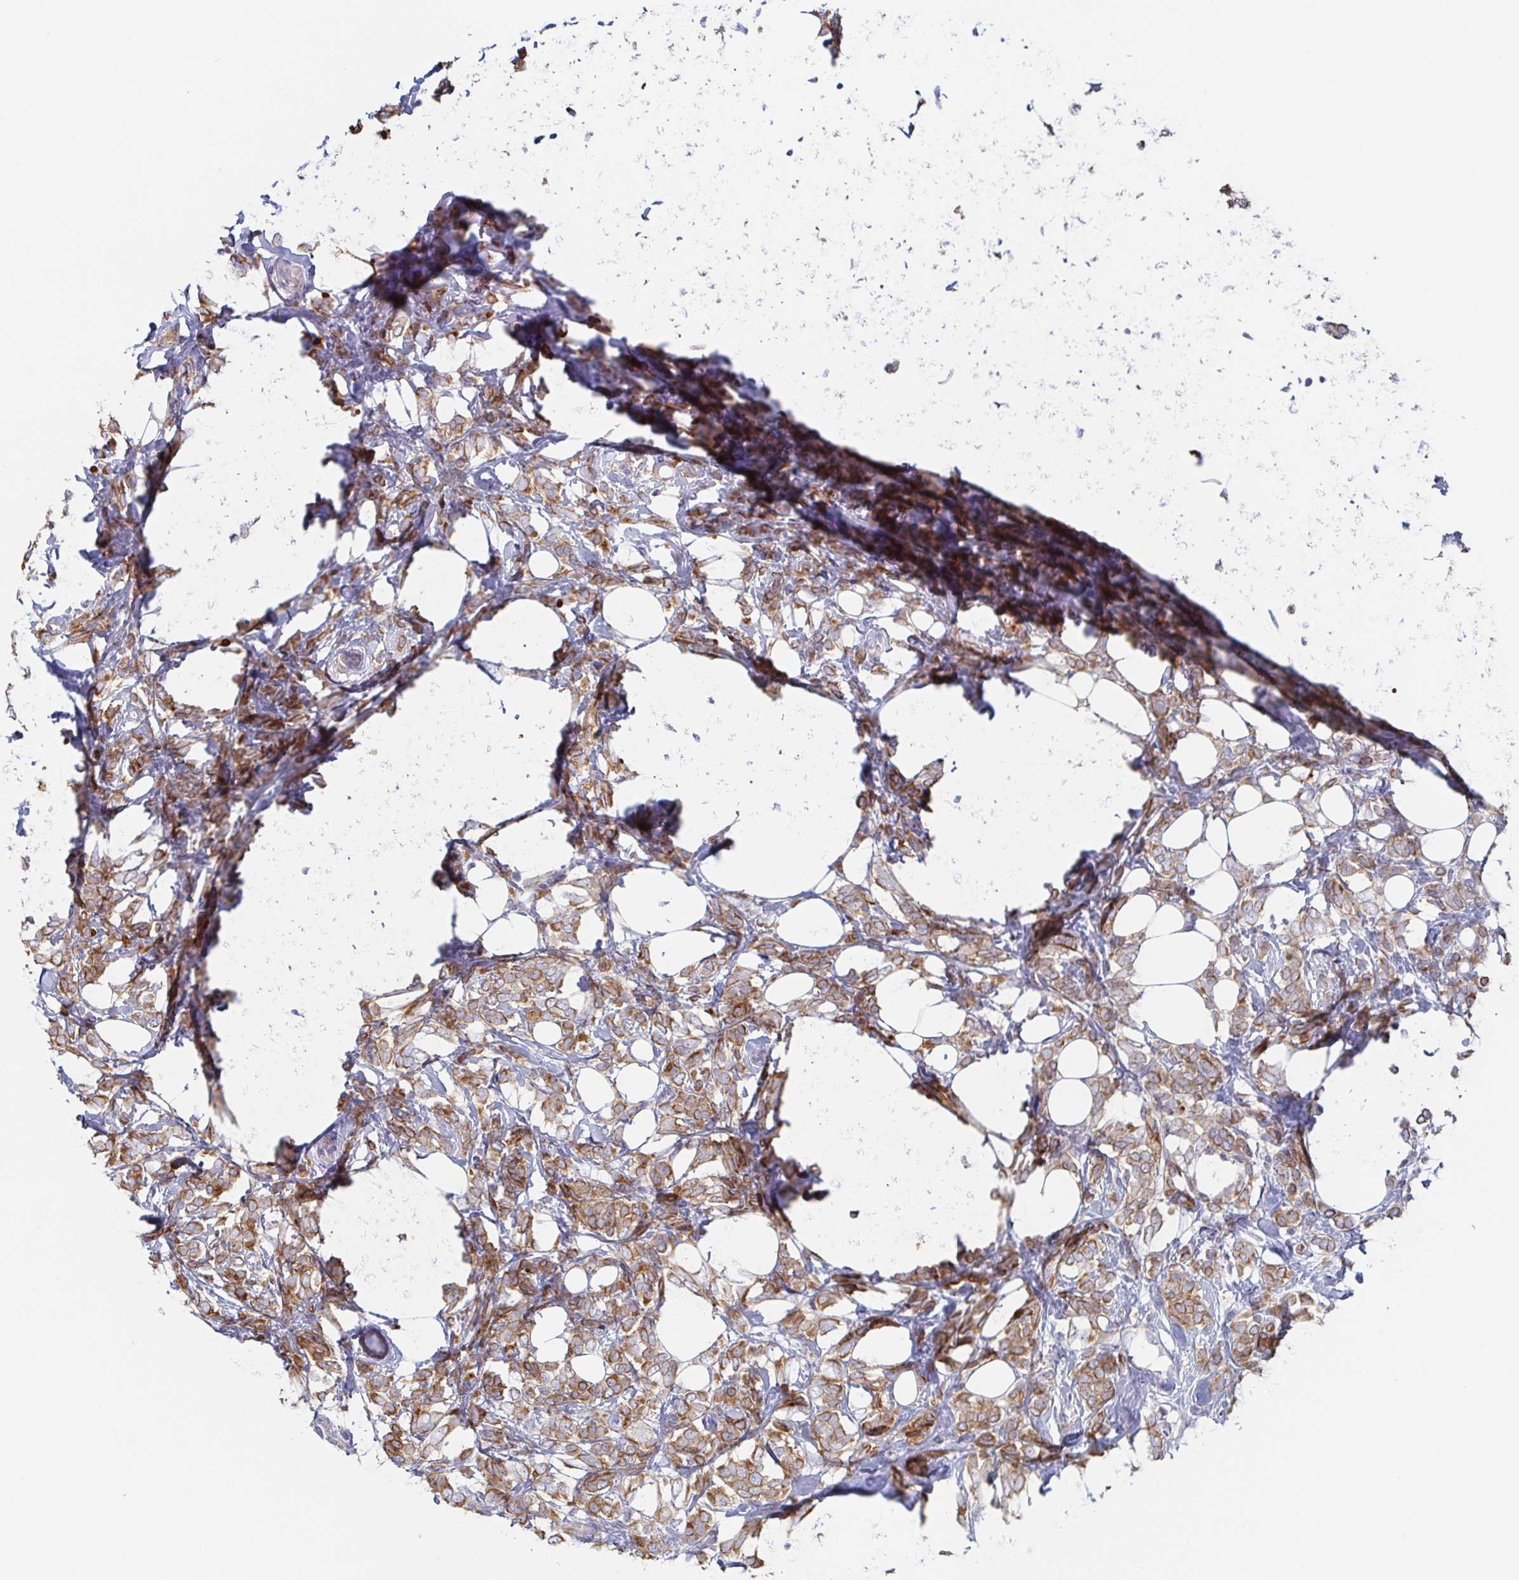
{"staining": {"intensity": "moderate", "quantity": ">75%", "location": "cytoplasmic/membranous"}, "tissue": "breast cancer", "cell_type": "Tumor cells", "image_type": "cancer", "snomed": [{"axis": "morphology", "description": "Lobular carcinoma"}, {"axis": "topography", "description": "Breast"}], "caption": "Protein expression analysis of human lobular carcinoma (breast) reveals moderate cytoplasmic/membranous positivity in approximately >75% of tumor cells. The staining was performed using DAB, with brown indicating positive protein expression. Nuclei are stained blue with hematoxylin.", "gene": "TUFT1", "patient": {"sex": "female", "age": 49}}